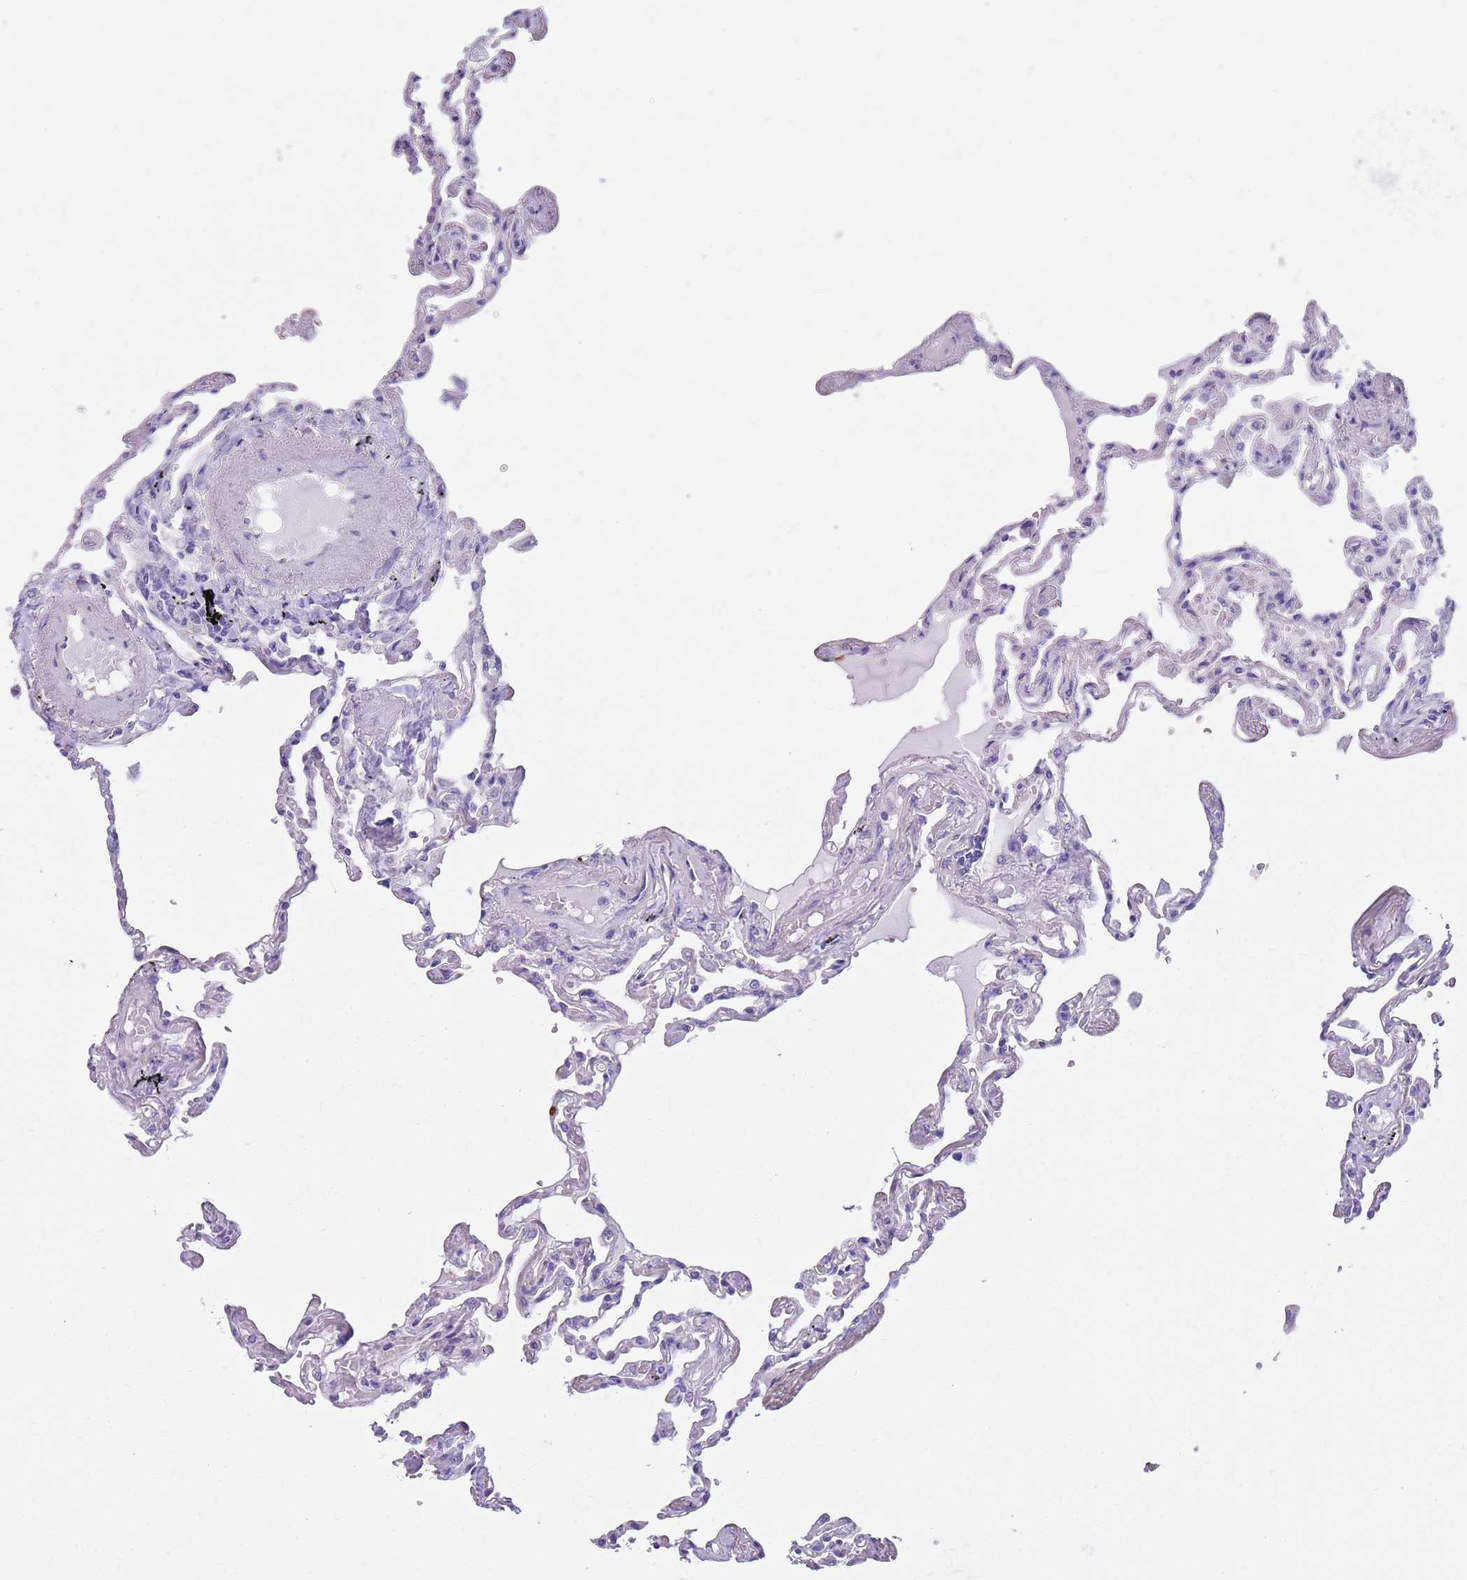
{"staining": {"intensity": "negative", "quantity": "none", "location": "none"}, "tissue": "lung", "cell_type": "Alveolar cells", "image_type": "normal", "snomed": [{"axis": "morphology", "description": "Normal tissue, NOS"}, {"axis": "topography", "description": "Lung"}], "caption": "A high-resolution photomicrograph shows IHC staining of normal lung, which reveals no significant positivity in alveolar cells.", "gene": "TSGA13", "patient": {"sex": "female", "age": 67}}